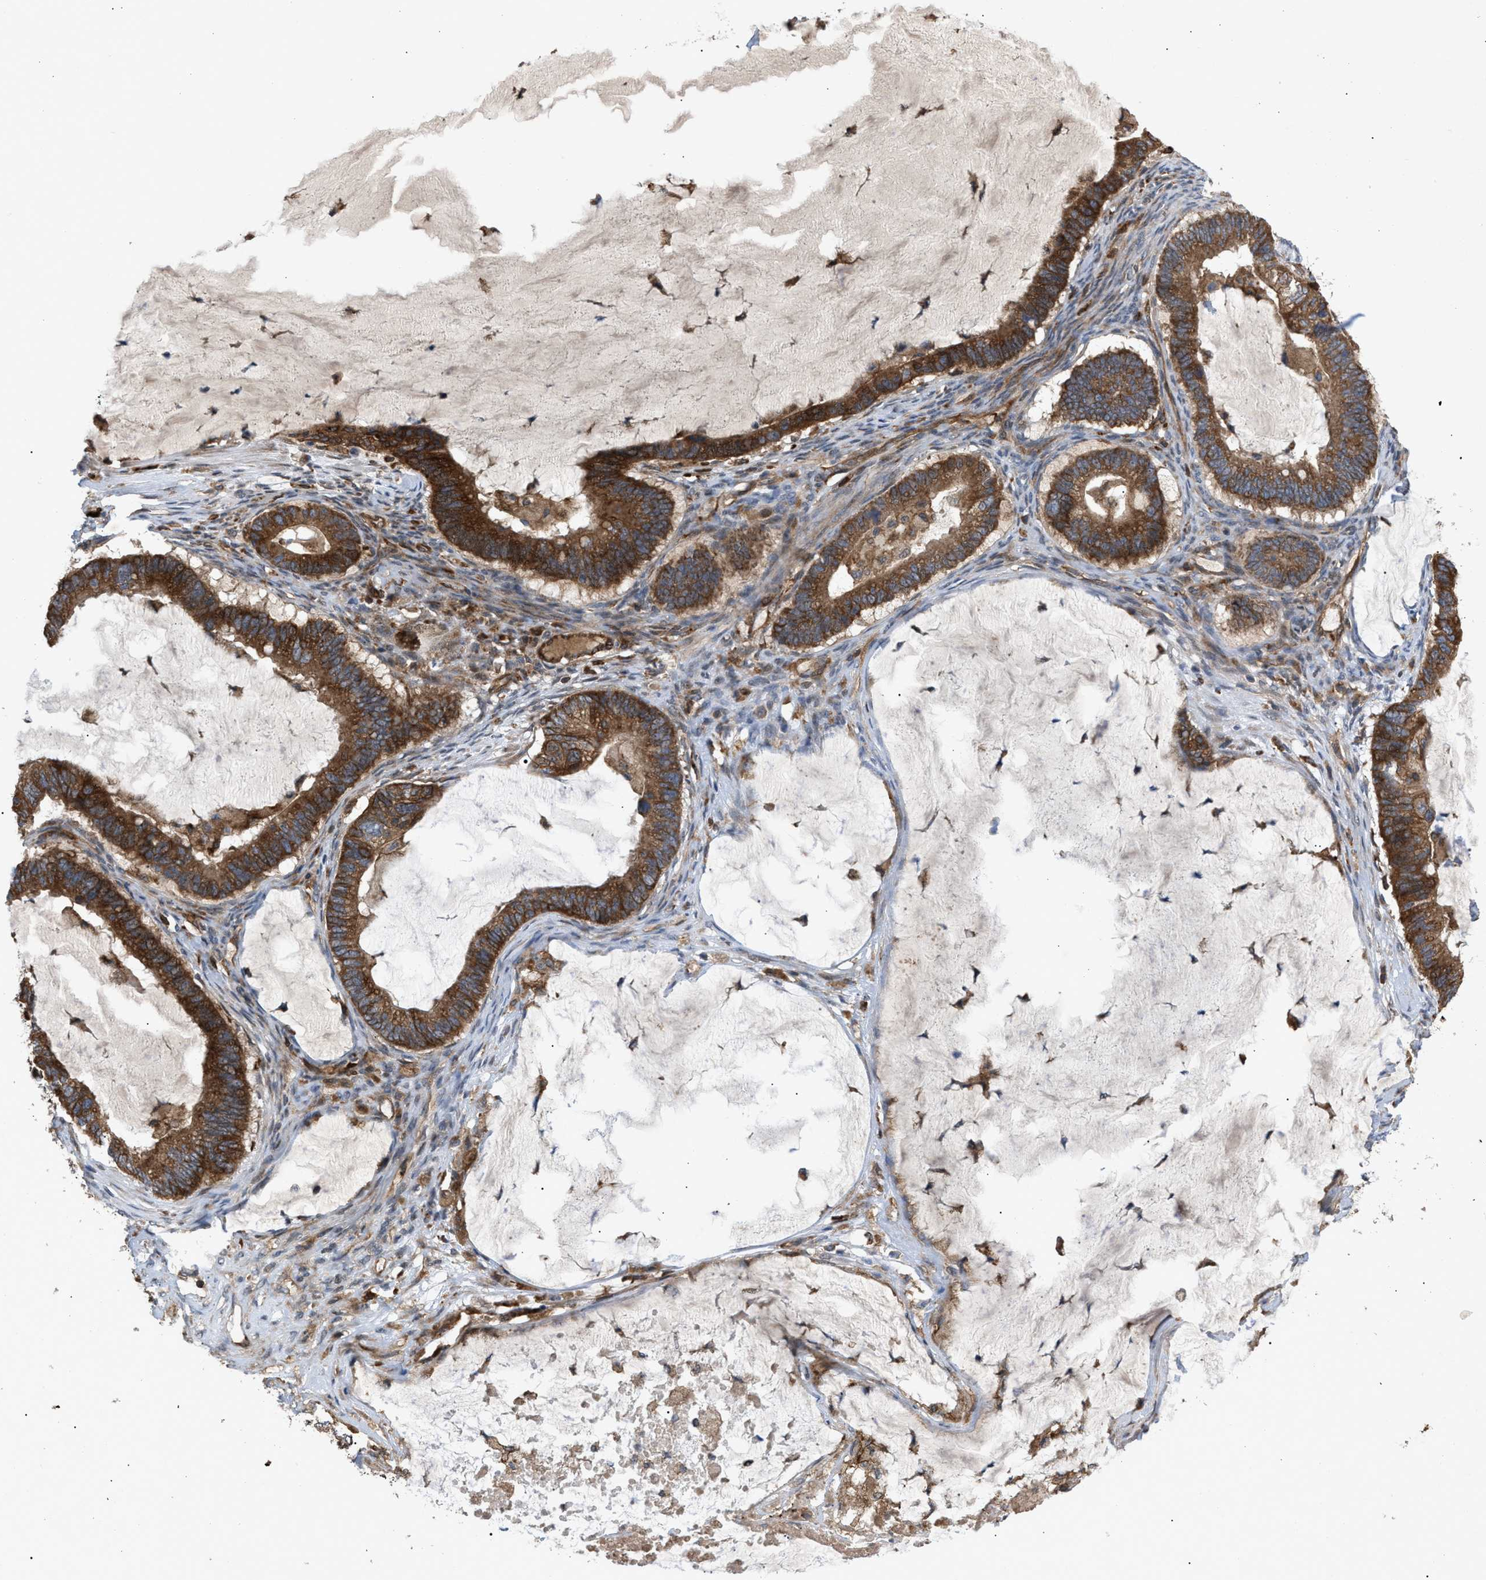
{"staining": {"intensity": "strong", "quantity": ">75%", "location": "cytoplasmic/membranous"}, "tissue": "ovarian cancer", "cell_type": "Tumor cells", "image_type": "cancer", "snomed": [{"axis": "morphology", "description": "Cystadenocarcinoma, mucinous, NOS"}, {"axis": "topography", "description": "Ovary"}], "caption": "IHC photomicrograph of neoplastic tissue: human mucinous cystadenocarcinoma (ovarian) stained using IHC displays high levels of strong protein expression localized specifically in the cytoplasmic/membranous of tumor cells, appearing as a cytoplasmic/membranous brown color.", "gene": "GCC1", "patient": {"sex": "female", "age": 61}}